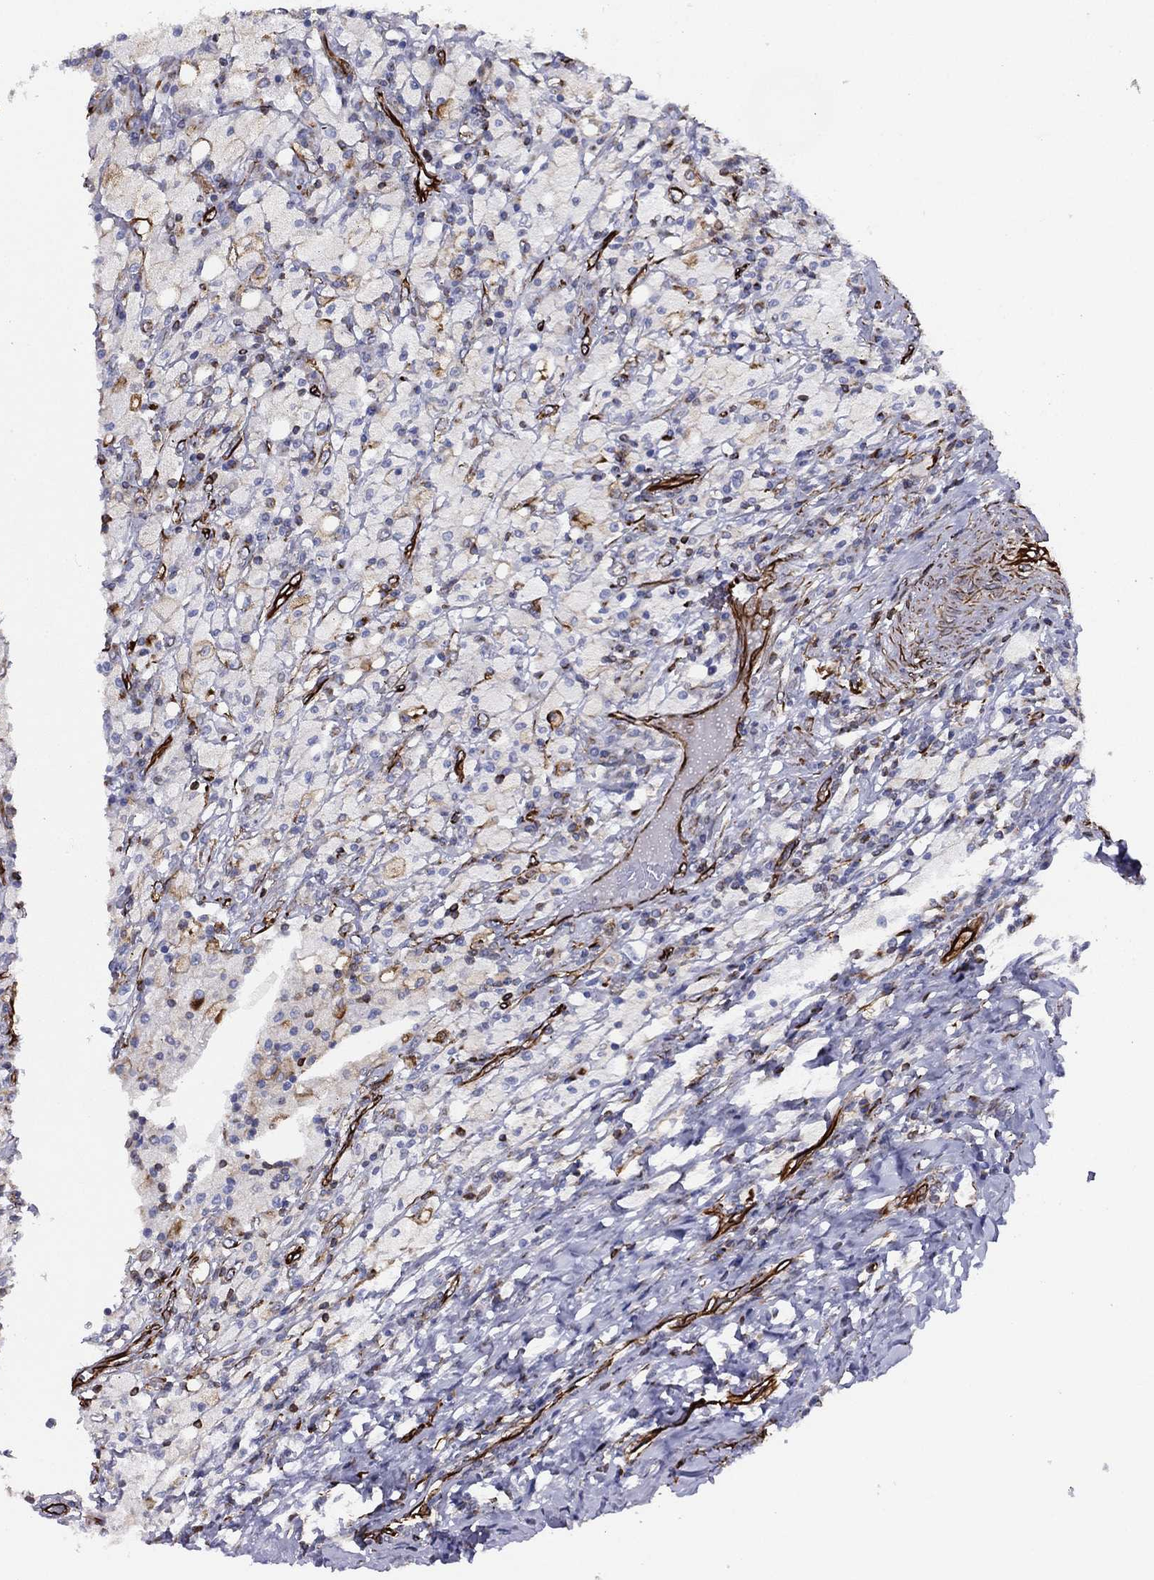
{"staining": {"intensity": "negative", "quantity": "none", "location": "none"}, "tissue": "testis cancer", "cell_type": "Tumor cells", "image_type": "cancer", "snomed": [{"axis": "morphology", "description": "Necrosis, NOS"}, {"axis": "morphology", "description": "Carcinoma, Embryonal, NOS"}, {"axis": "topography", "description": "Testis"}], "caption": "IHC micrograph of neoplastic tissue: embryonal carcinoma (testis) stained with DAB (3,3'-diaminobenzidine) displays no significant protein expression in tumor cells. (Immunohistochemistry (ihc), brightfield microscopy, high magnification).", "gene": "MAS1", "patient": {"sex": "male", "age": 19}}